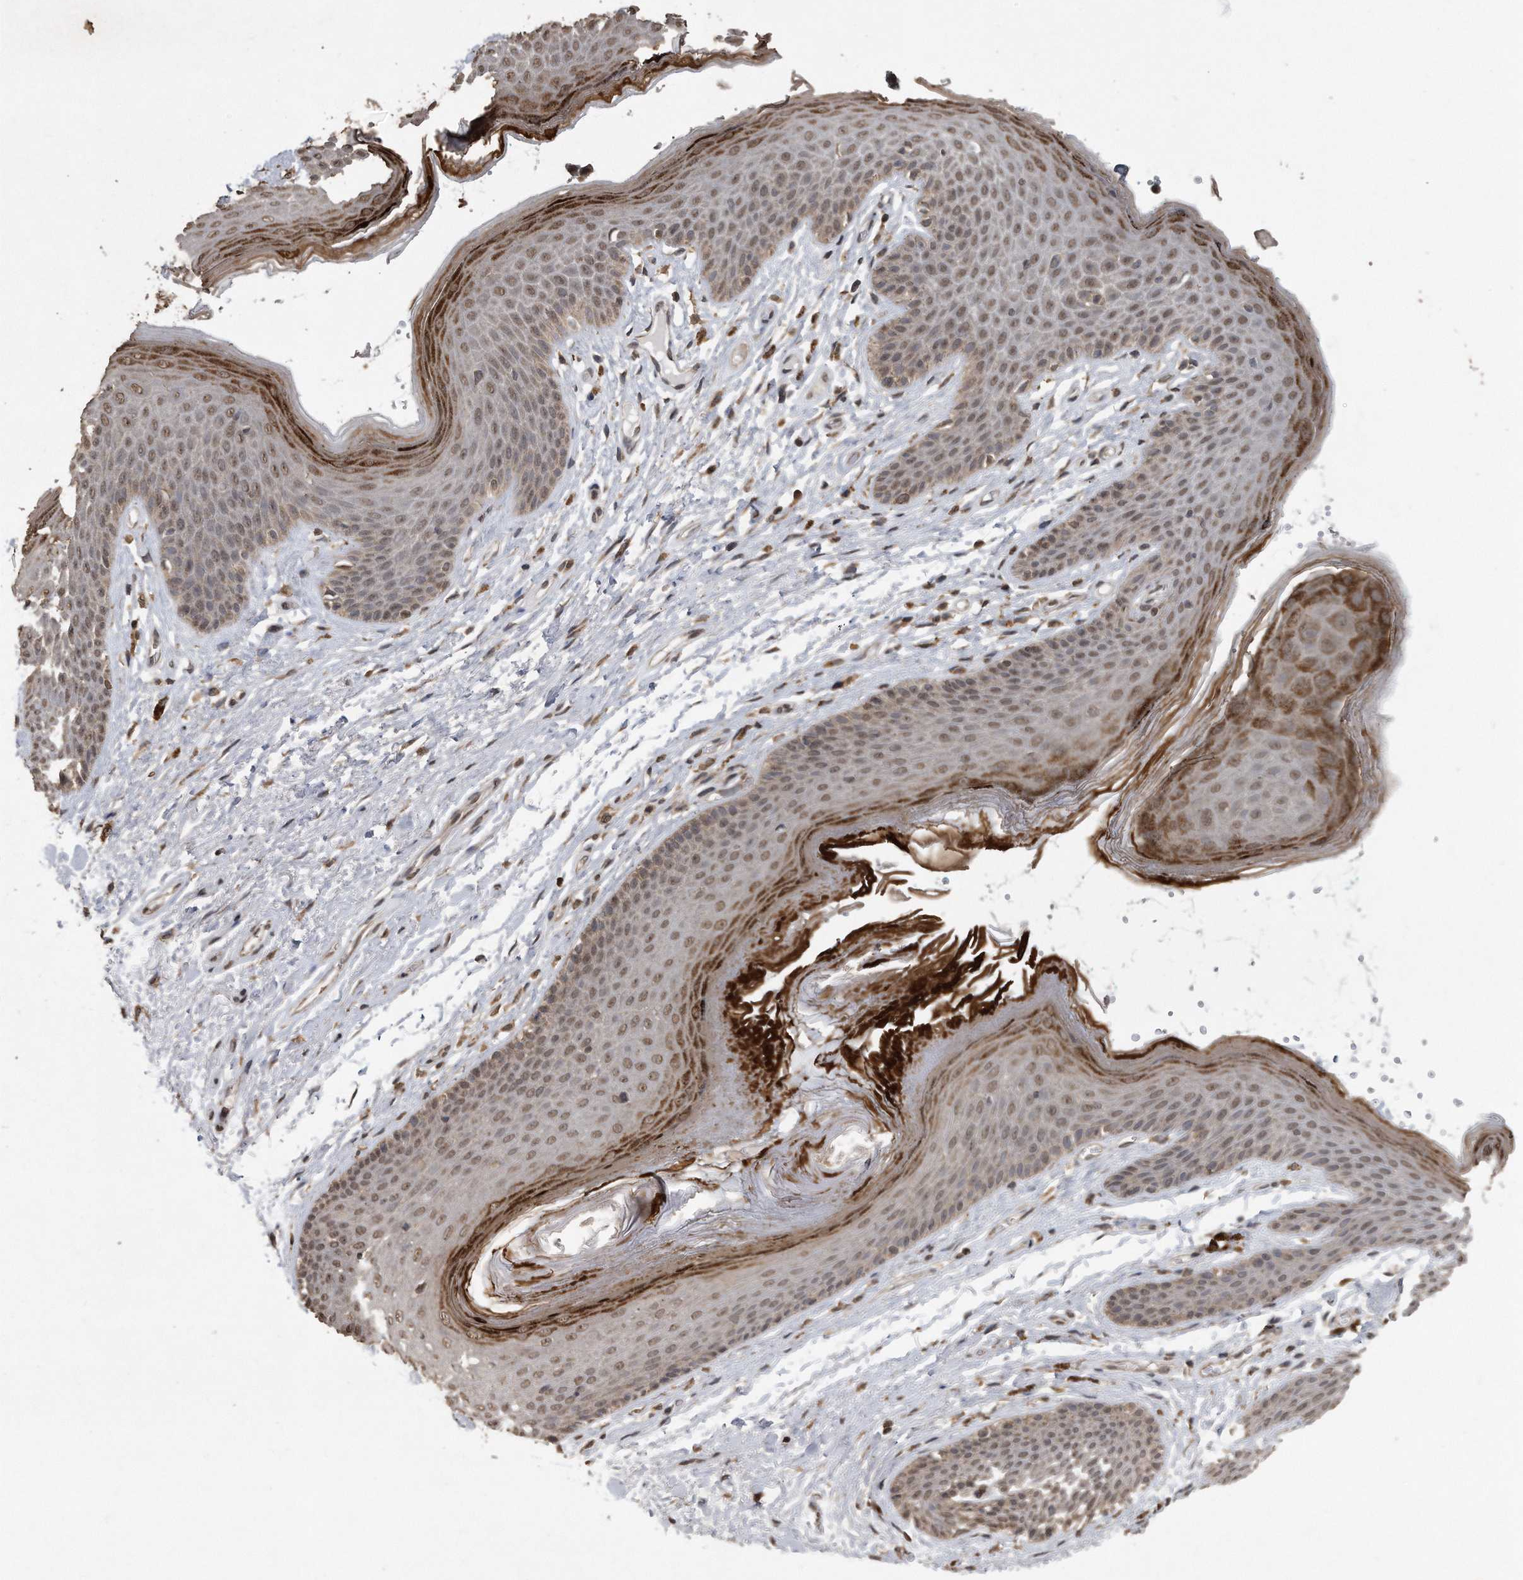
{"staining": {"intensity": "moderate", "quantity": ">75%", "location": "cytoplasmic/membranous,nuclear"}, "tissue": "skin", "cell_type": "Epidermal cells", "image_type": "normal", "snomed": [{"axis": "morphology", "description": "Normal tissue, NOS"}, {"axis": "topography", "description": "Anal"}], "caption": "This micrograph exhibits normal skin stained with IHC to label a protein in brown. The cytoplasmic/membranous,nuclear of epidermal cells show moderate positivity for the protein. Nuclei are counter-stained blue.", "gene": "CRYZL1", "patient": {"sex": "male", "age": 74}}